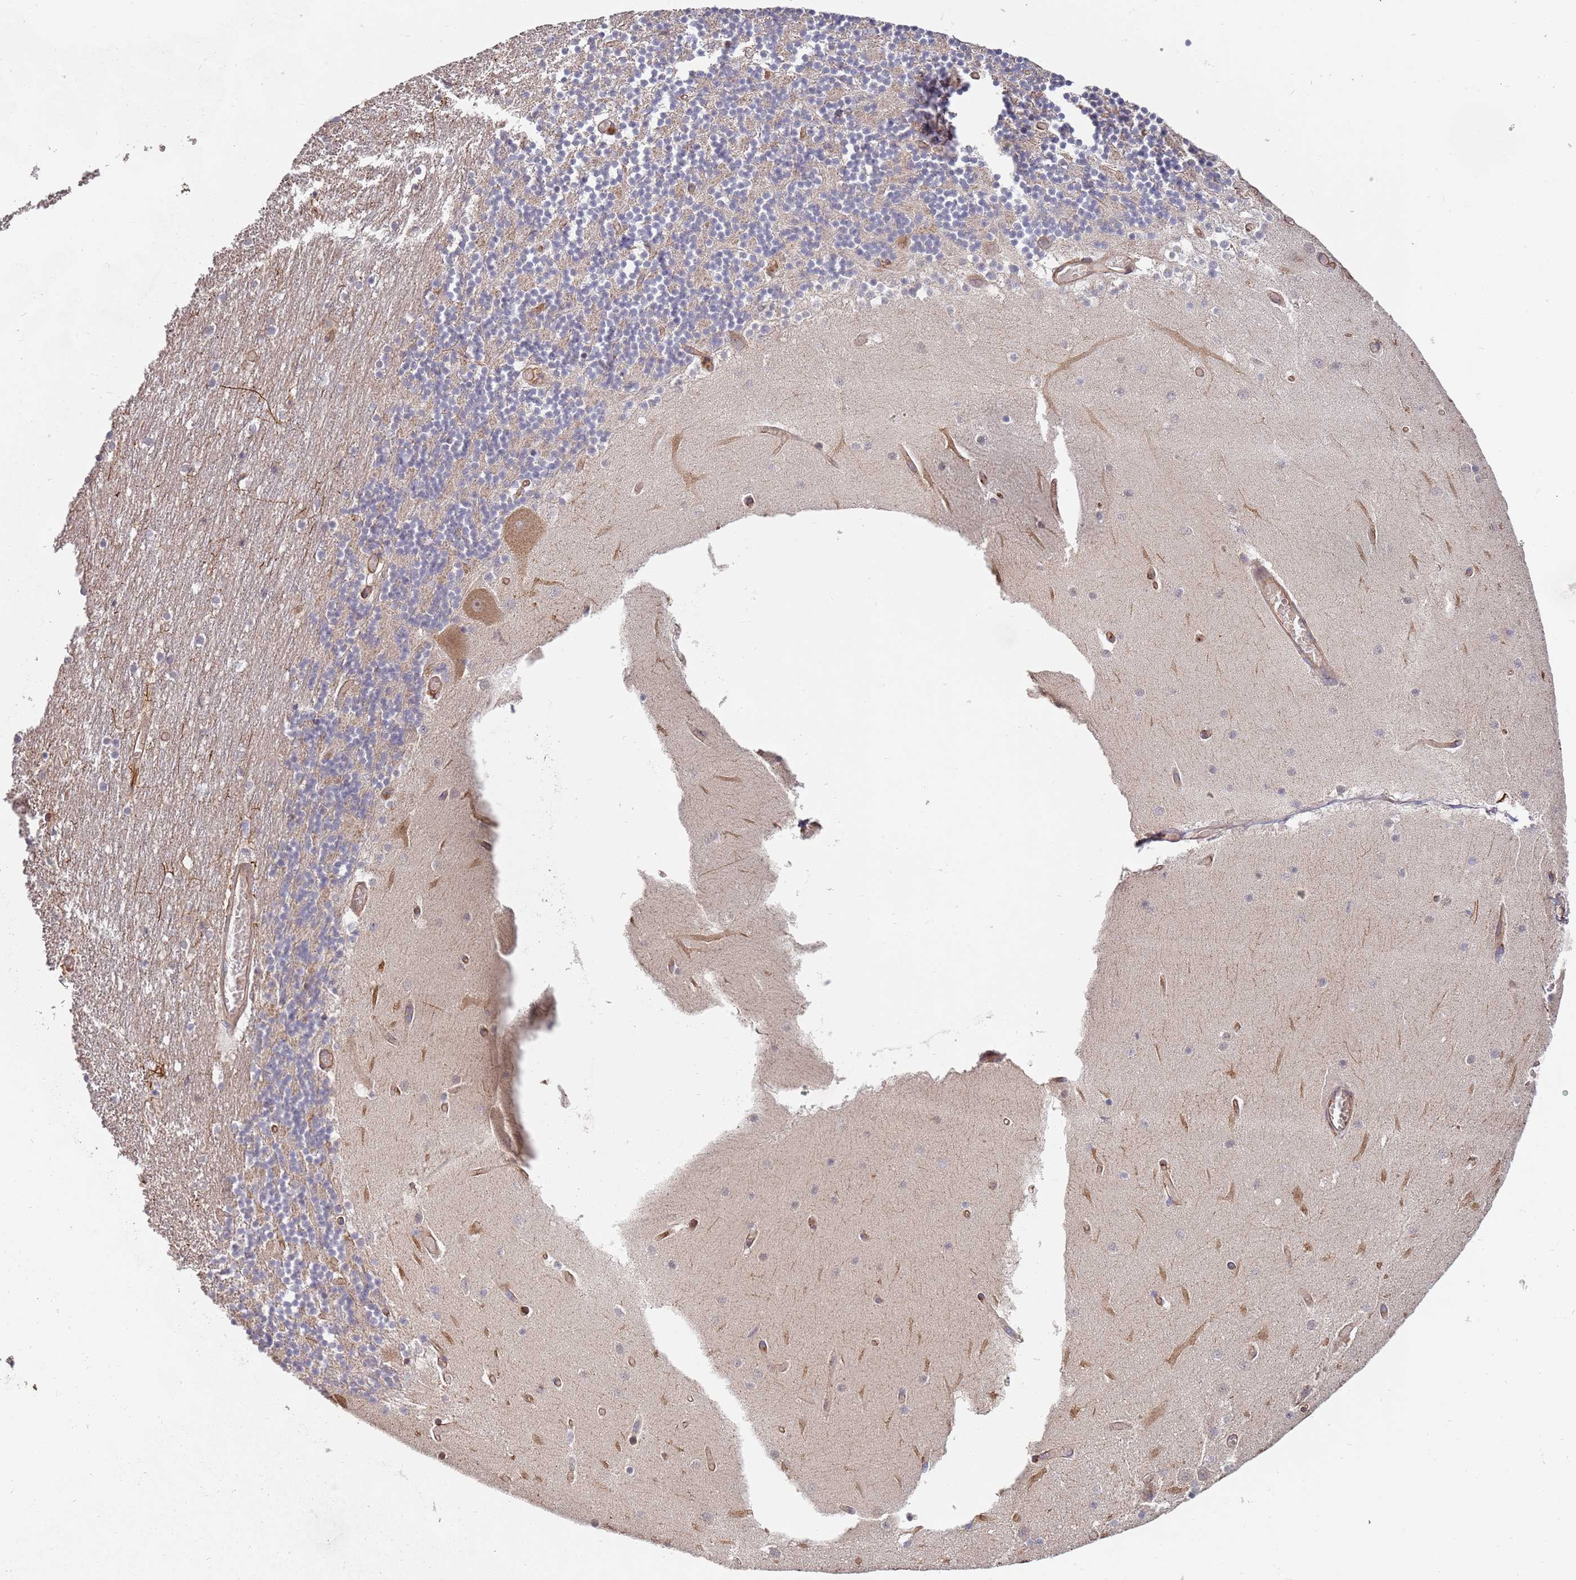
{"staining": {"intensity": "moderate", "quantity": "<25%", "location": "cytoplasmic/membranous"}, "tissue": "cerebellum", "cell_type": "Cells in granular layer", "image_type": "normal", "snomed": [{"axis": "morphology", "description": "Normal tissue, NOS"}, {"axis": "topography", "description": "Cerebellum"}], "caption": "This photomicrograph exhibits unremarkable cerebellum stained with IHC to label a protein in brown. The cytoplasmic/membranous of cells in granular layer show moderate positivity for the protein. Nuclei are counter-stained blue.", "gene": "ABCB6", "patient": {"sex": "female", "age": 28}}